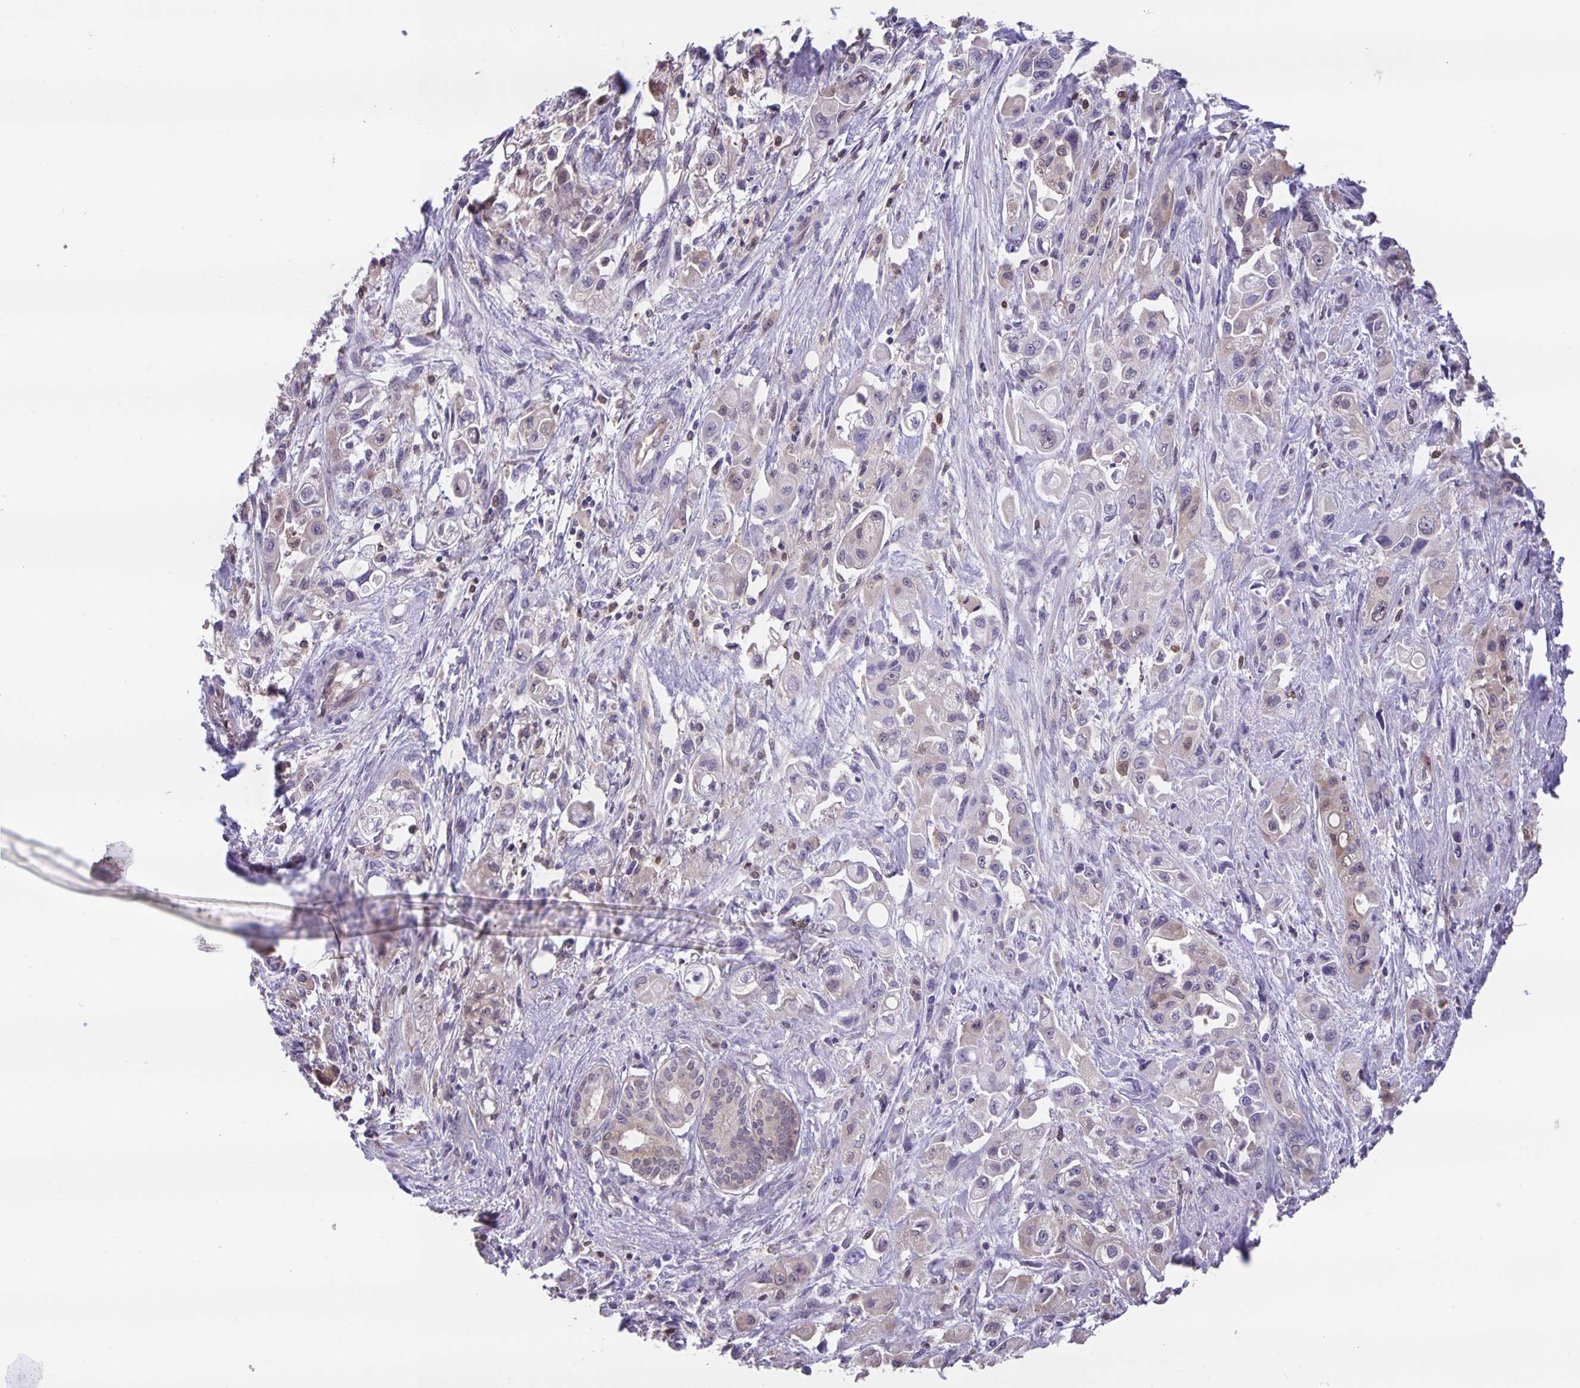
{"staining": {"intensity": "negative", "quantity": "none", "location": "none"}, "tissue": "pancreatic cancer", "cell_type": "Tumor cells", "image_type": "cancer", "snomed": [{"axis": "morphology", "description": "Adenocarcinoma, NOS"}, {"axis": "topography", "description": "Pancreas"}], "caption": "Micrograph shows no protein expression in tumor cells of adenocarcinoma (pancreatic) tissue. (DAB immunohistochemistry (IHC) with hematoxylin counter stain).", "gene": "MARCHF6", "patient": {"sex": "female", "age": 66}}